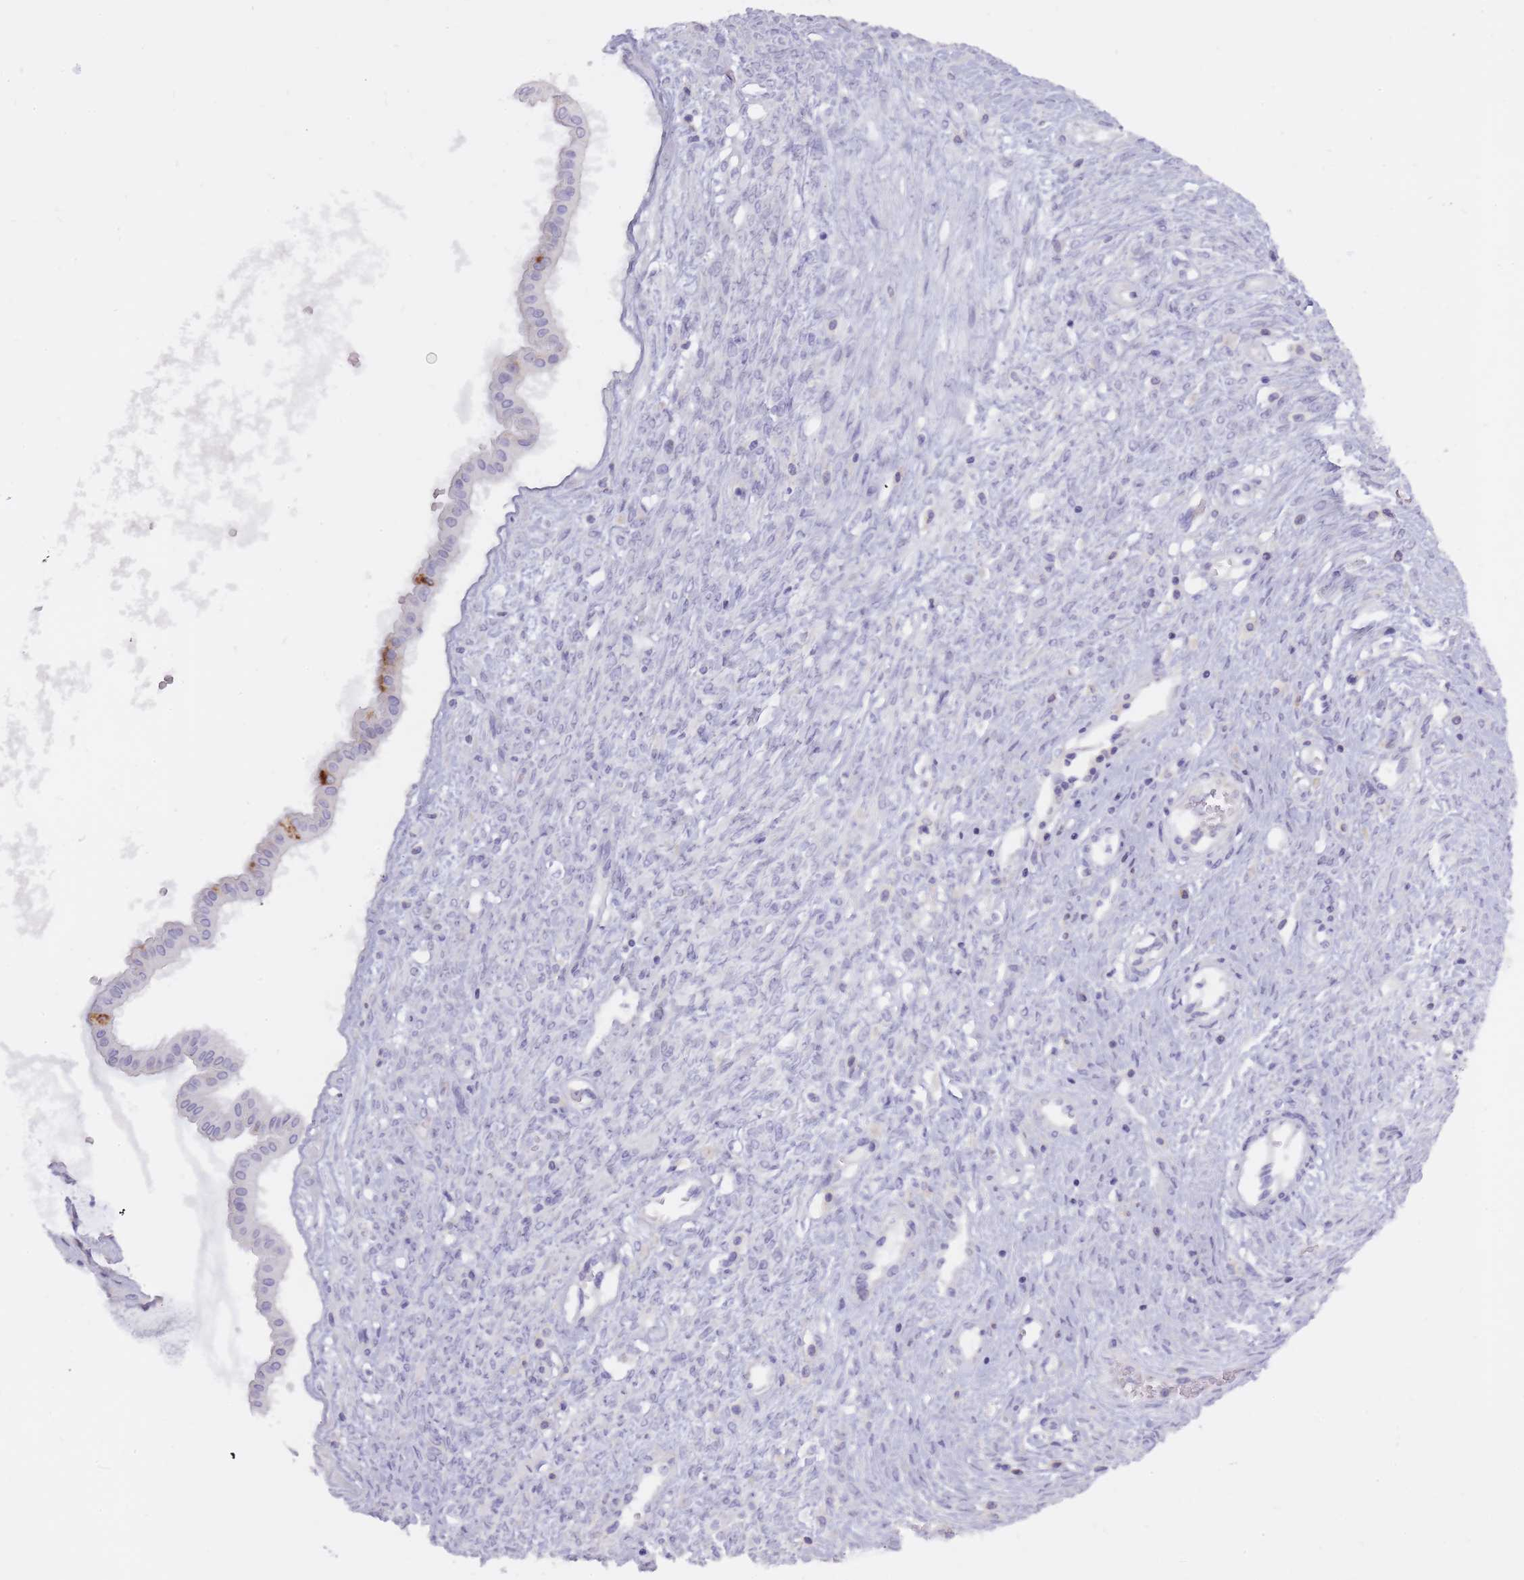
{"staining": {"intensity": "strong", "quantity": "25%-75%", "location": "cytoplasmic/membranous"}, "tissue": "ovarian cancer", "cell_type": "Tumor cells", "image_type": "cancer", "snomed": [{"axis": "morphology", "description": "Cystadenocarcinoma, mucinous, NOS"}, {"axis": "topography", "description": "Ovary"}], "caption": "Immunohistochemical staining of human ovarian cancer demonstrates strong cytoplasmic/membranous protein positivity in about 25%-75% of tumor cells. (DAB (3,3'-diaminobenzidine) IHC with brightfield microscopy, high magnification).", "gene": "BDKRB2", "patient": {"sex": "female", "age": 73}}